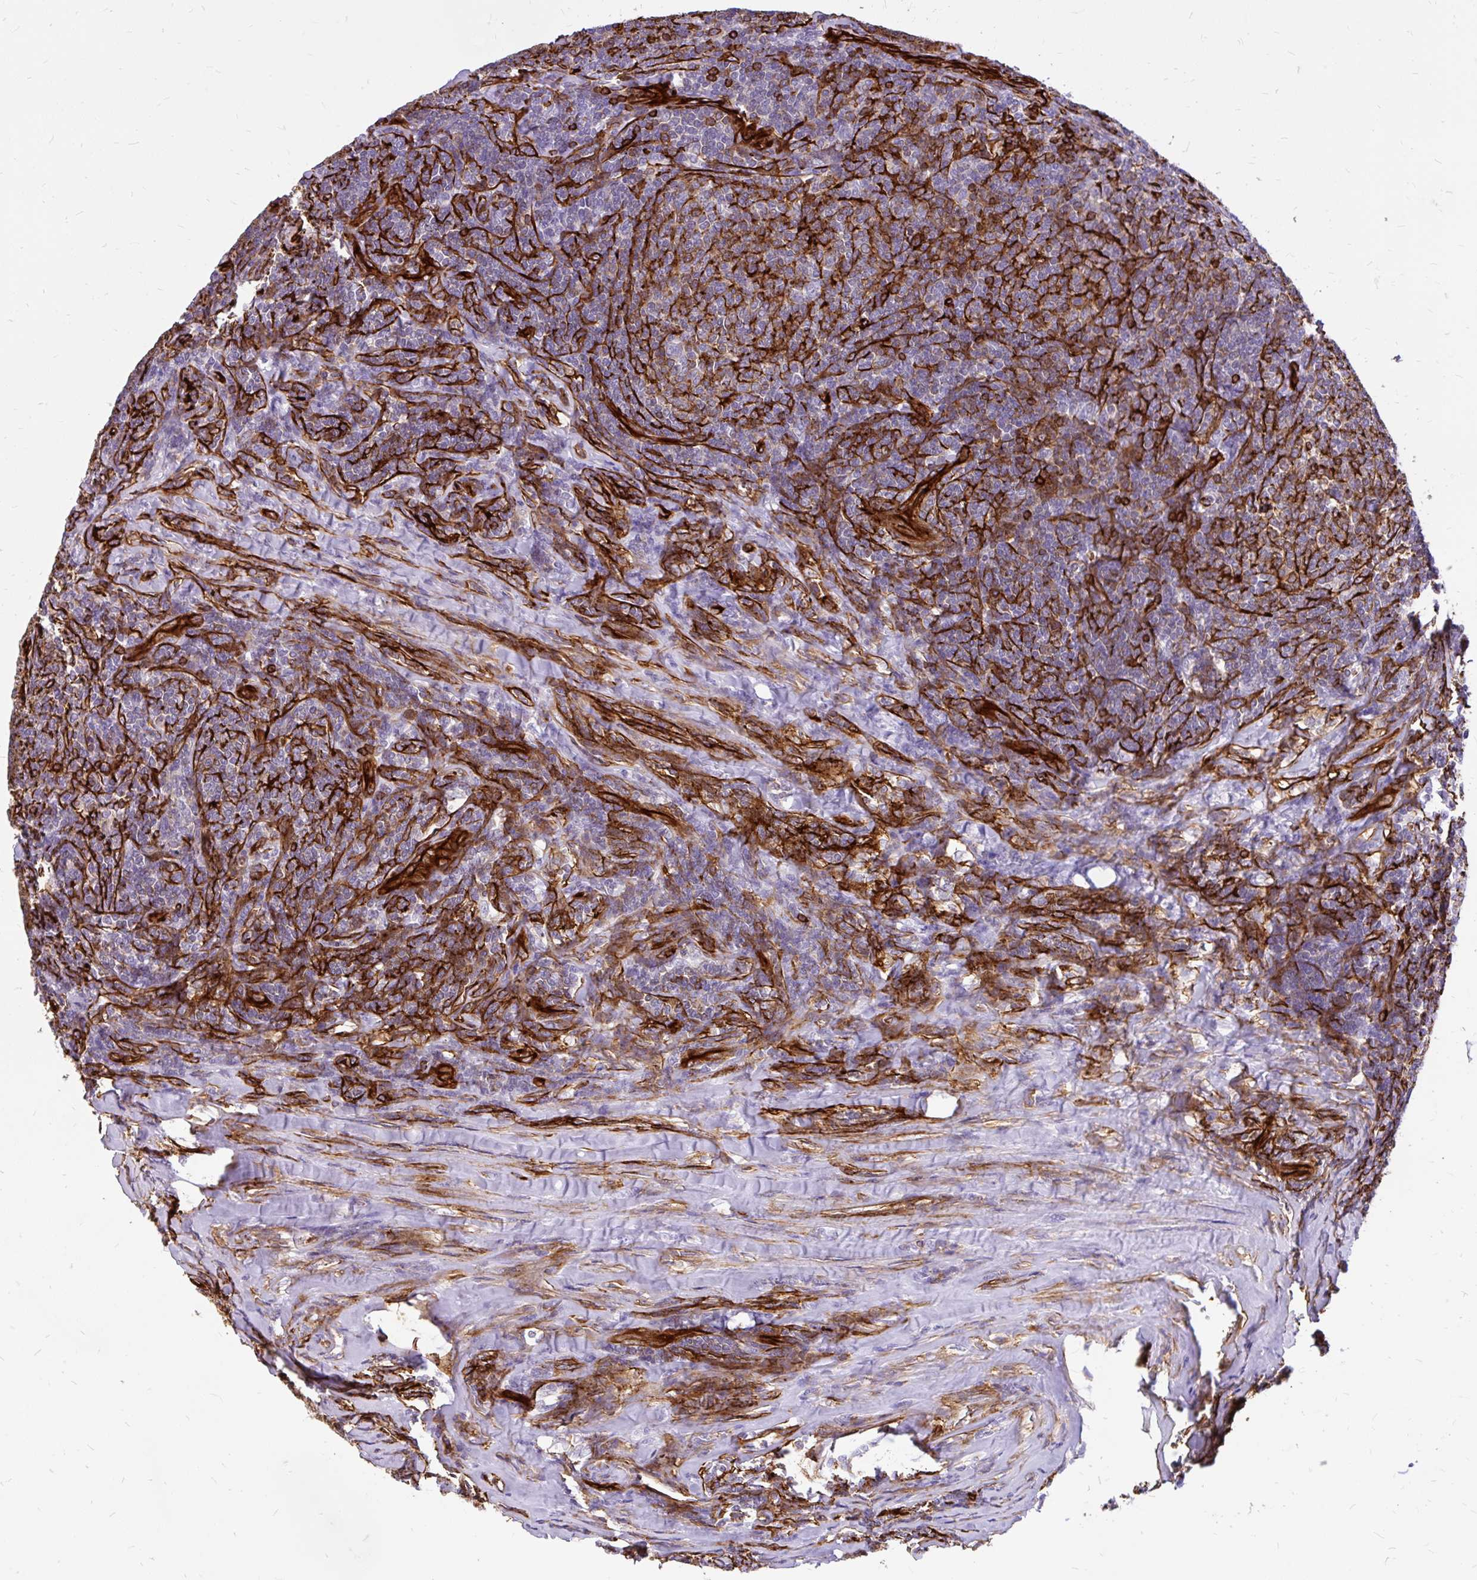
{"staining": {"intensity": "weak", "quantity": "<25%", "location": "cytoplasmic/membranous"}, "tissue": "lymphoma", "cell_type": "Tumor cells", "image_type": "cancer", "snomed": [{"axis": "morphology", "description": "Malignant lymphoma, non-Hodgkin's type, Low grade"}, {"axis": "topography", "description": "Lymph node"}], "caption": "Tumor cells are negative for brown protein staining in malignant lymphoma, non-Hodgkin's type (low-grade). Nuclei are stained in blue.", "gene": "MAP1LC3B", "patient": {"sex": "male", "age": 52}}